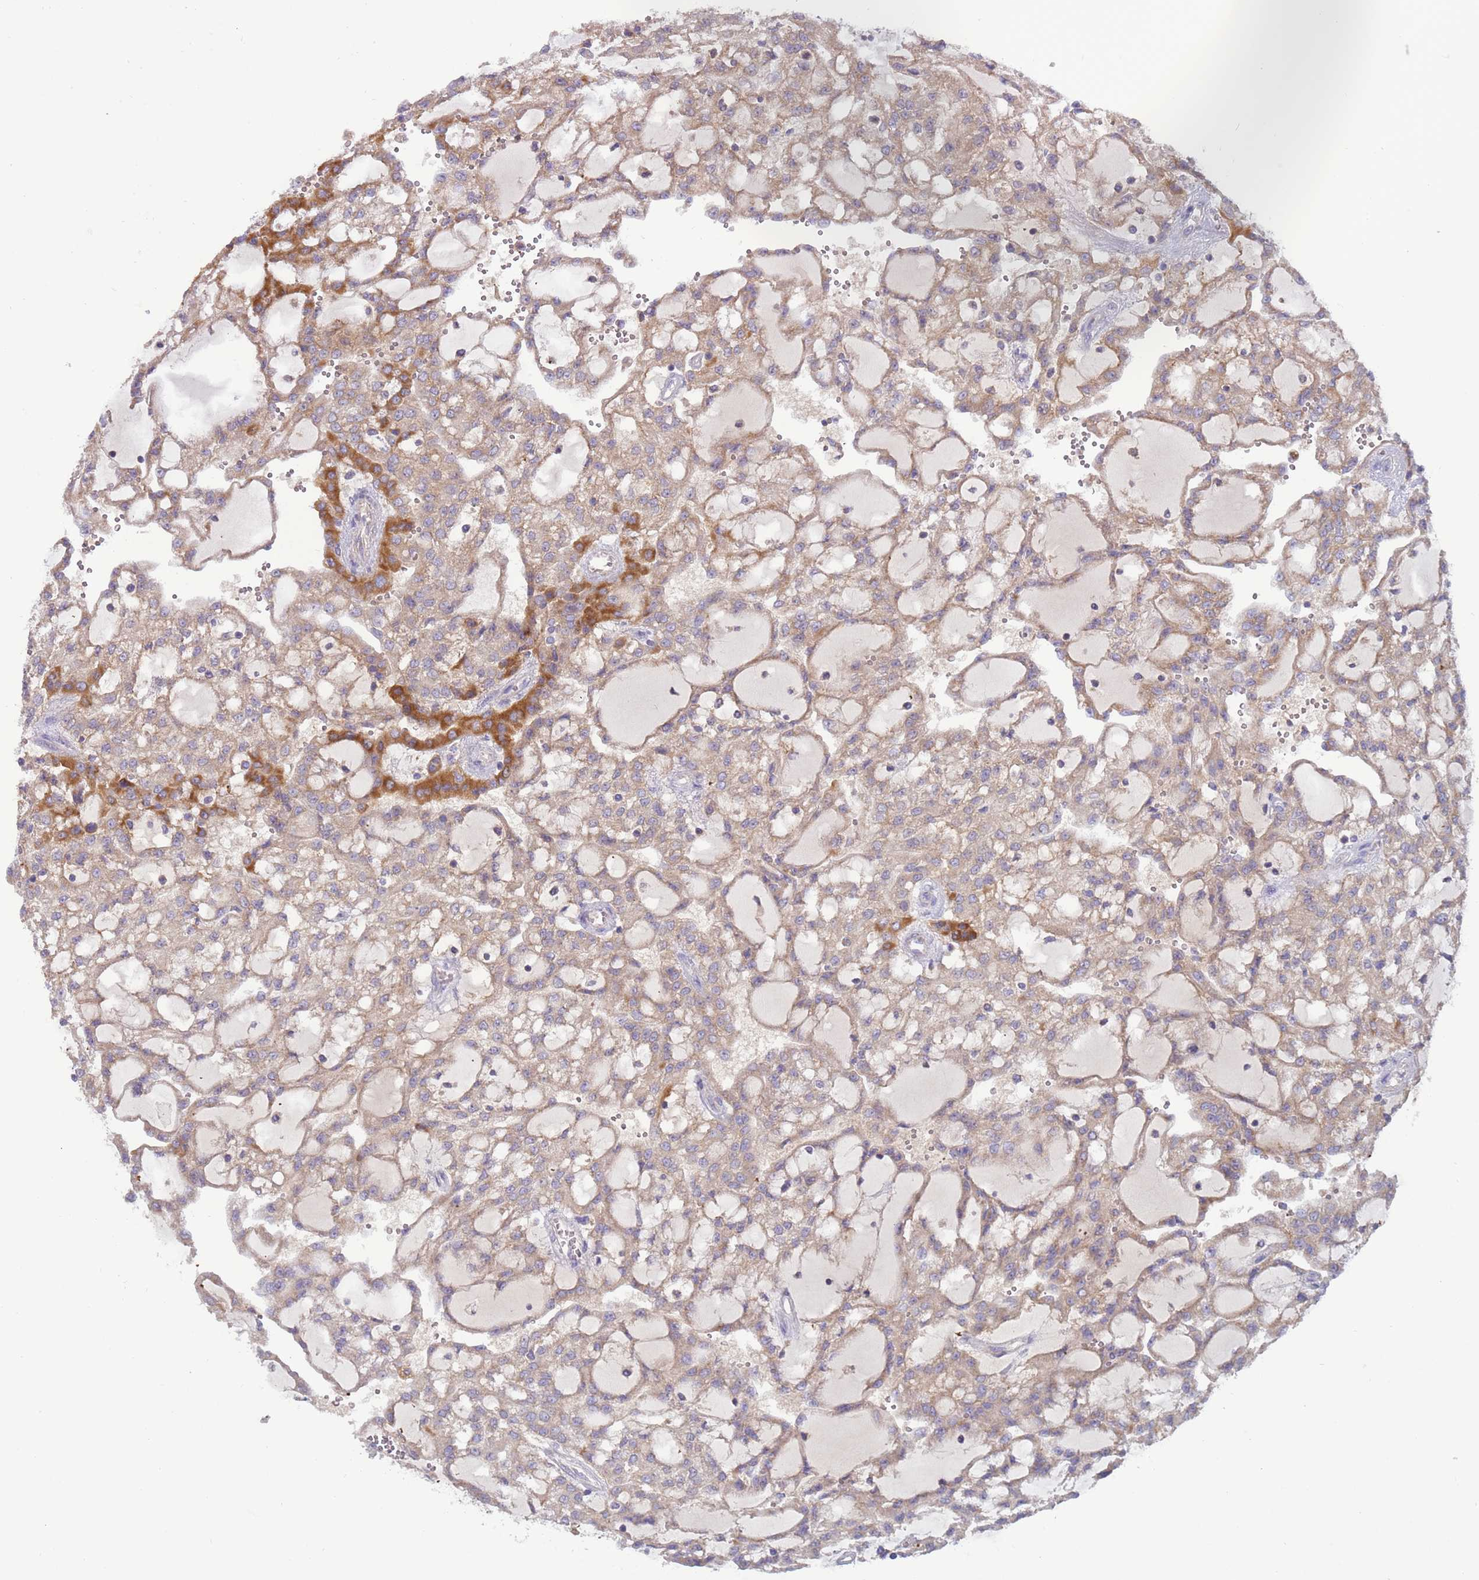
{"staining": {"intensity": "moderate", "quantity": ">75%", "location": "cytoplasmic/membranous"}, "tissue": "renal cancer", "cell_type": "Tumor cells", "image_type": "cancer", "snomed": [{"axis": "morphology", "description": "Adenocarcinoma, NOS"}, {"axis": "topography", "description": "Kidney"}], "caption": "Moderate cytoplasmic/membranous positivity for a protein is identified in about >75% of tumor cells of renal adenocarcinoma using immunohistochemistry (IHC).", "gene": "UQCRQ", "patient": {"sex": "male", "age": 63}}